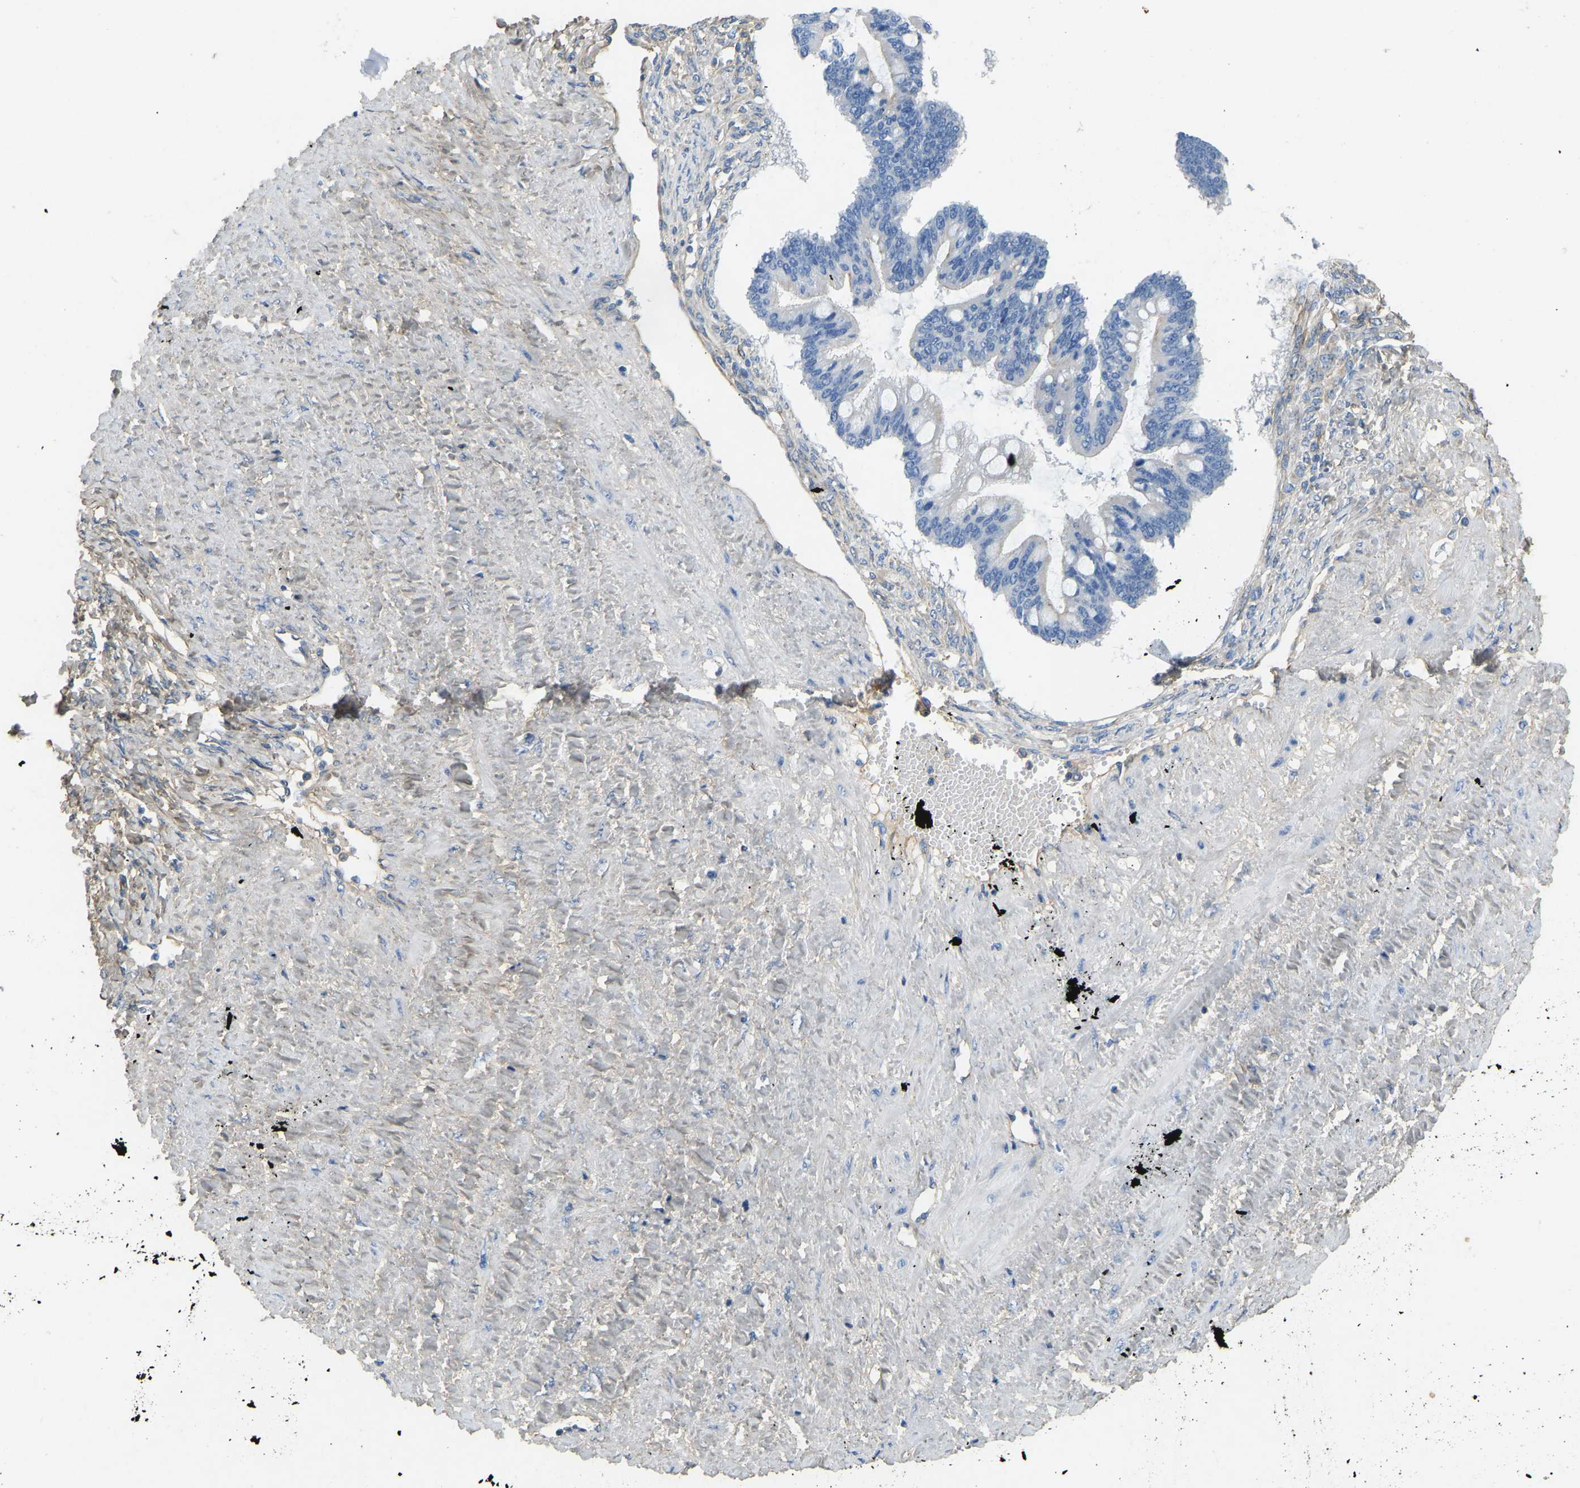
{"staining": {"intensity": "negative", "quantity": "none", "location": "none"}, "tissue": "ovarian cancer", "cell_type": "Tumor cells", "image_type": "cancer", "snomed": [{"axis": "morphology", "description": "Cystadenocarcinoma, mucinous, NOS"}, {"axis": "topography", "description": "Ovary"}], "caption": "Ovarian cancer (mucinous cystadenocarcinoma) was stained to show a protein in brown. There is no significant expression in tumor cells.", "gene": "TECTA", "patient": {"sex": "female", "age": 73}}